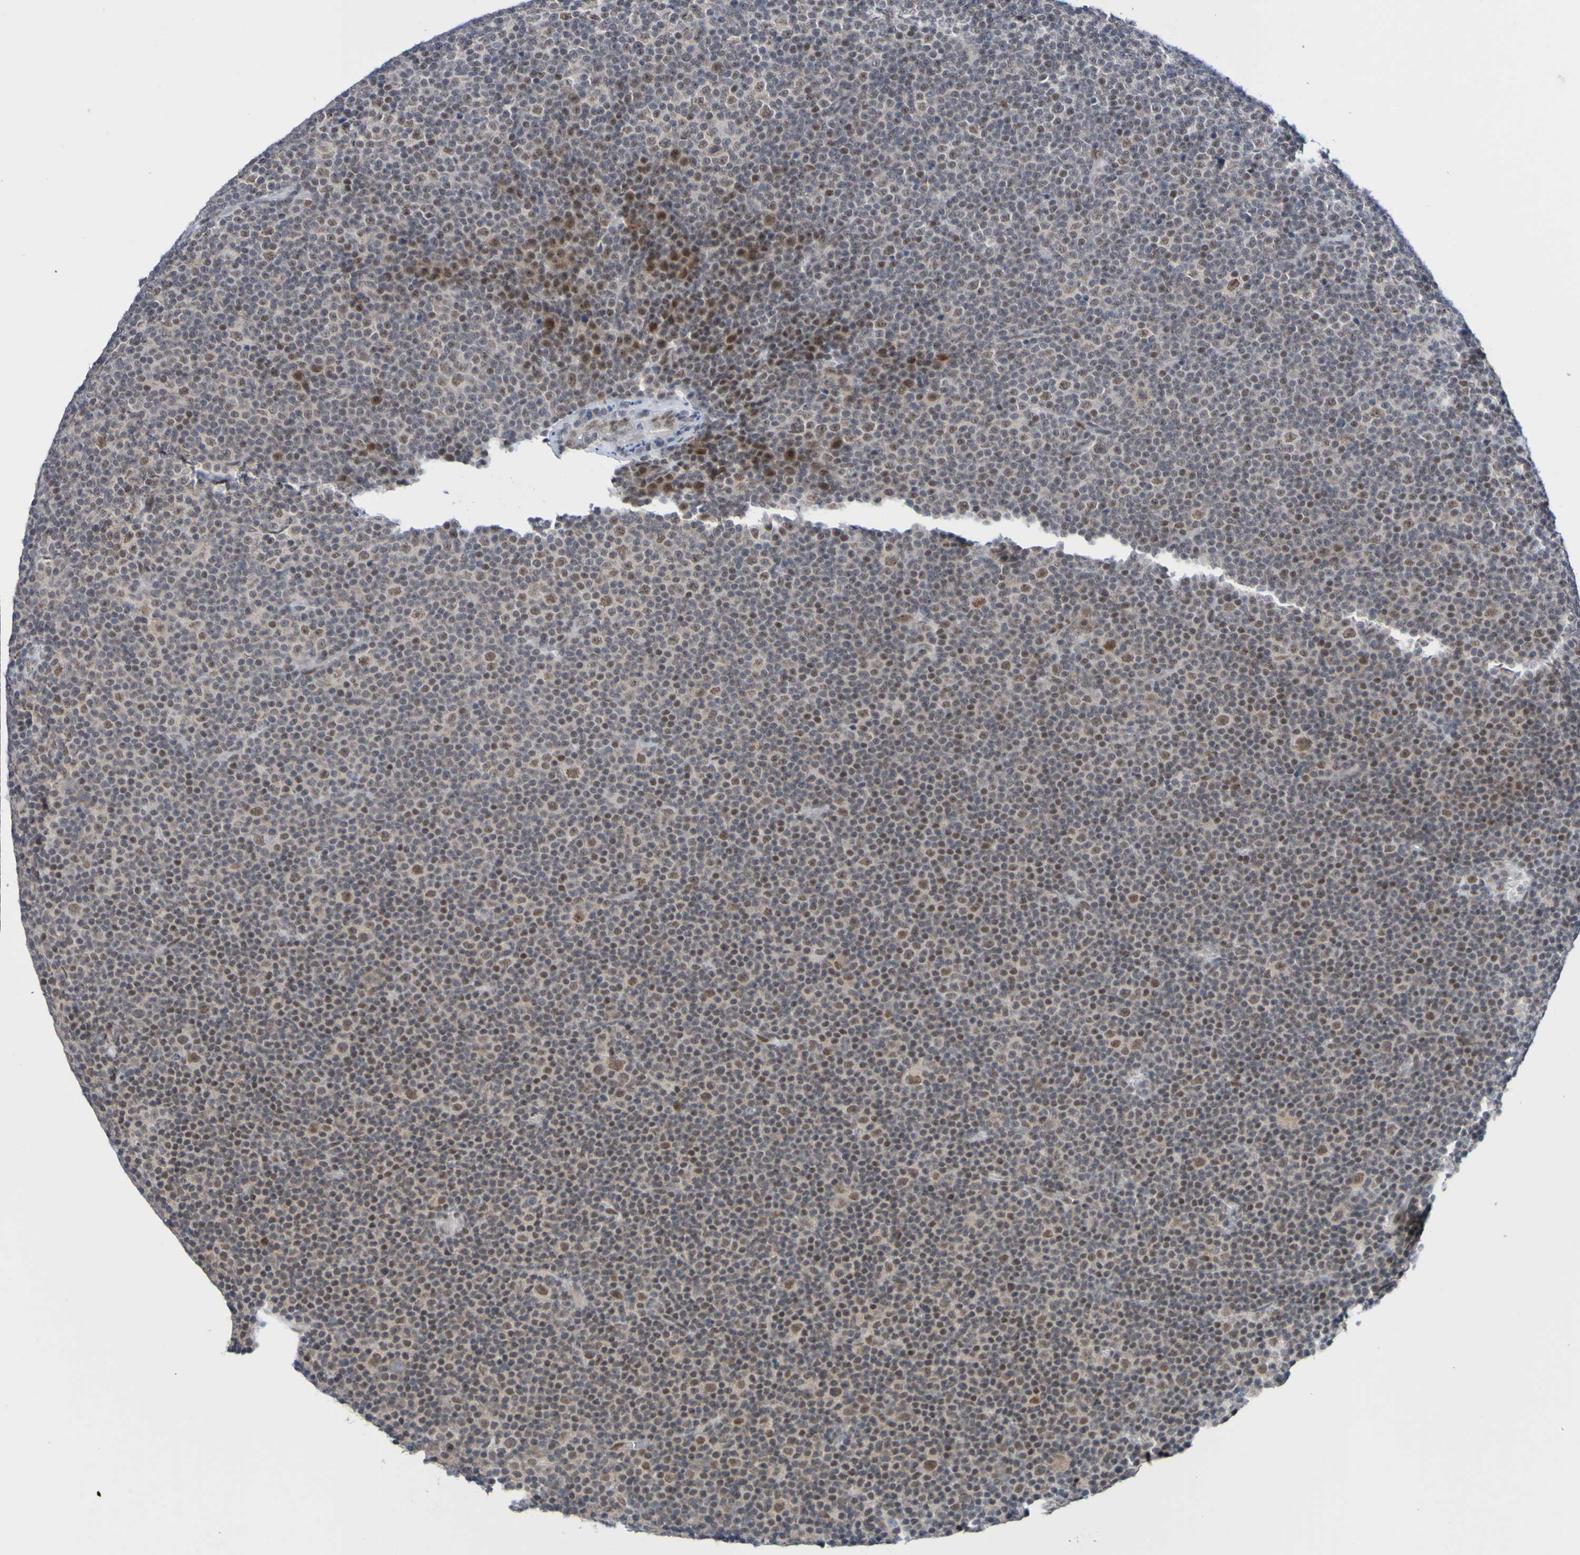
{"staining": {"intensity": "moderate", "quantity": "25%-75%", "location": "nuclear"}, "tissue": "lymphoma", "cell_type": "Tumor cells", "image_type": "cancer", "snomed": [{"axis": "morphology", "description": "Malignant lymphoma, non-Hodgkin's type, Low grade"}, {"axis": "topography", "description": "Lymph node"}], "caption": "Lymphoma stained with DAB immunohistochemistry demonstrates medium levels of moderate nuclear staining in about 25%-75% of tumor cells.", "gene": "PCGF1", "patient": {"sex": "female", "age": 67}}